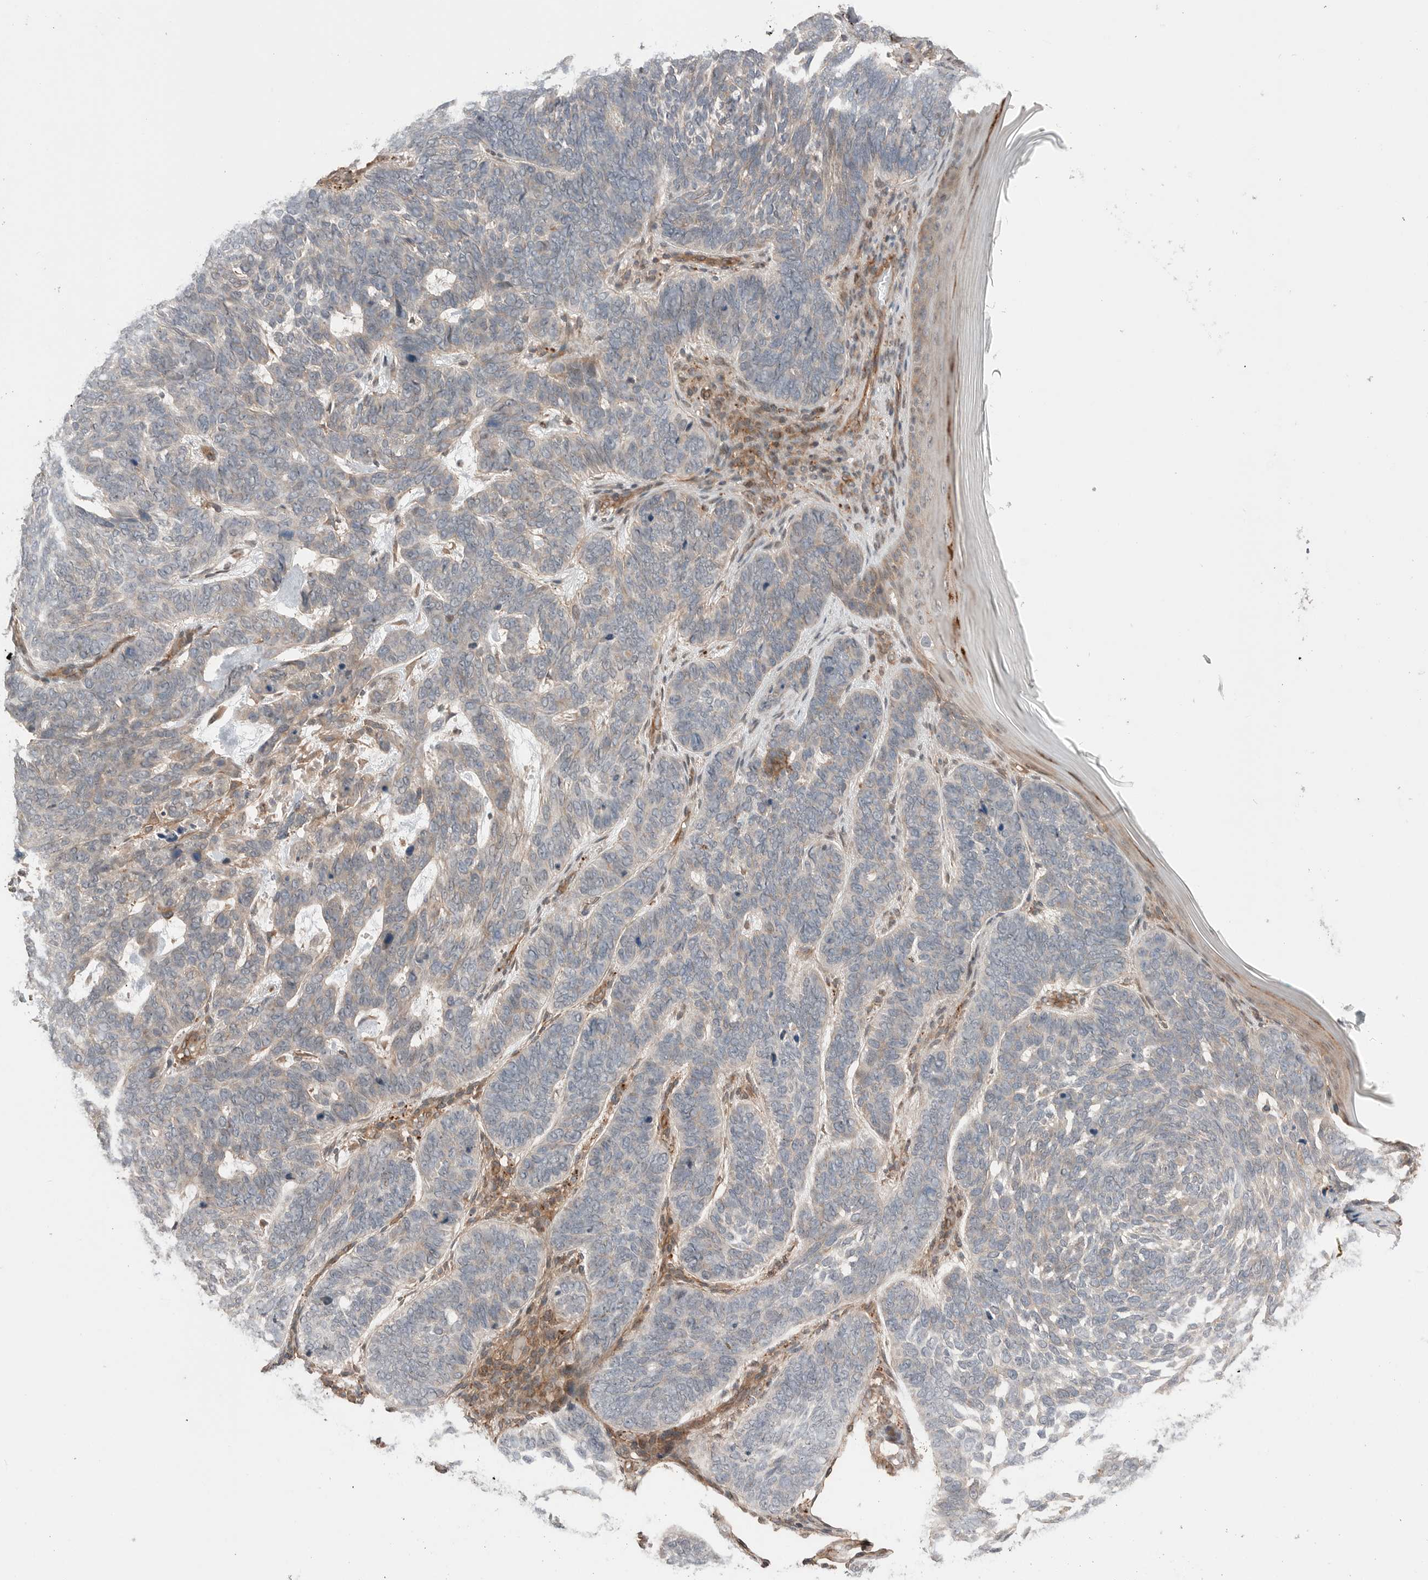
{"staining": {"intensity": "negative", "quantity": "none", "location": "none"}, "tissue": "skin cancer", "cell_type": "Tumor cells", "image_type": "cancer", "snomed": [{"axis": "morphology", "description": "Basal cell carcinoma"}, {"axis": "topography", "description": "Skin"}], "caption": "High magnification brightfield microscopy of skin cancer (basal cell carcinoma) stained with DAB (3,3'-diaminobenzidine) (brown) and counterstained with hematoxylin (blue): tumor cells show no significant positivity.", "gene": "PEAK1", "patient": {"sex": "female", "age": 85}}